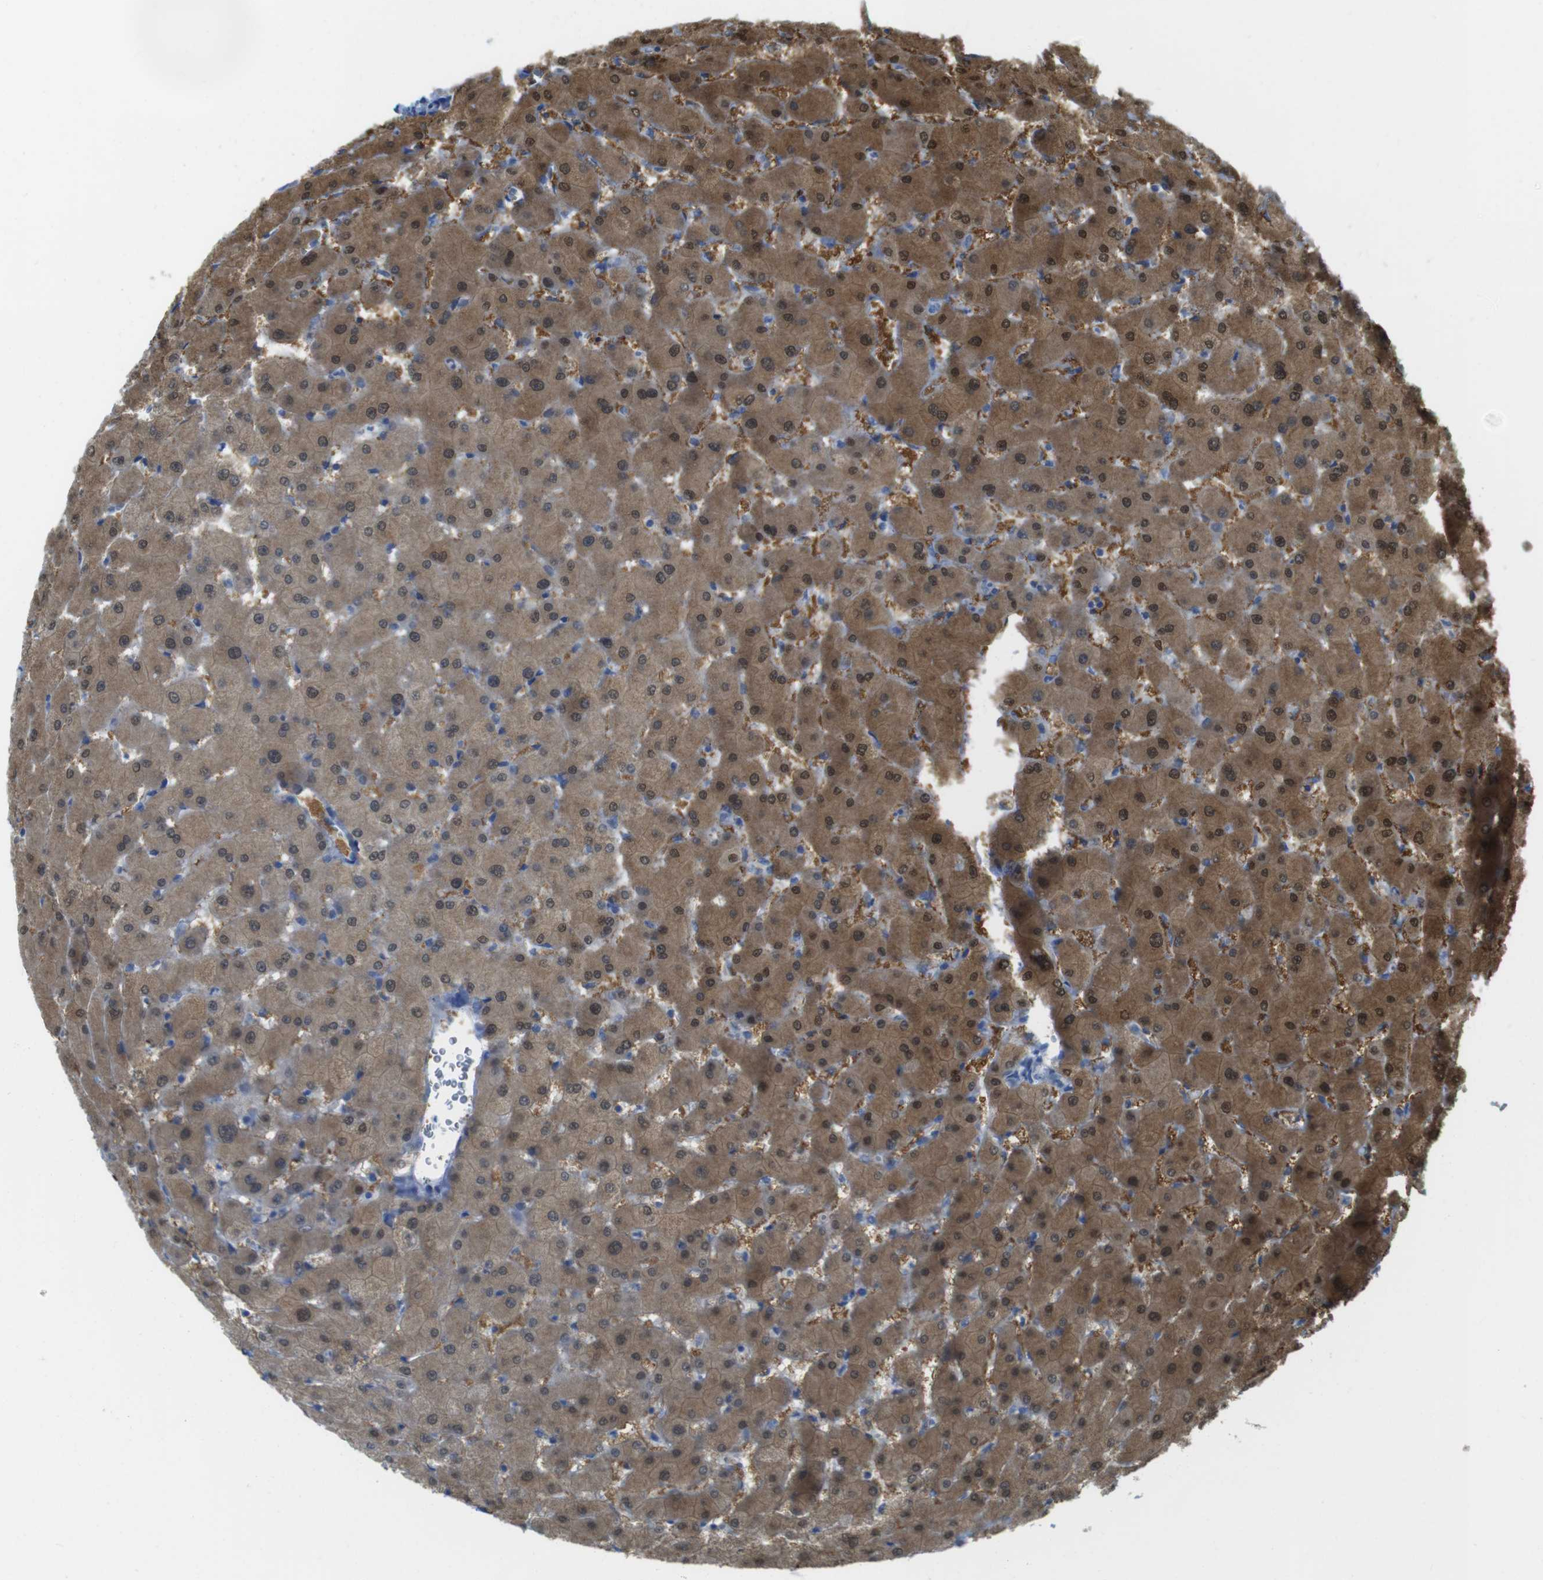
{"staining": {"intensity": "negative", "quantity": "none", "location": "none"}, "tissue": "liver", "cell_type": "Cholangiocytes", "image_type": "normal", "snomed": [{"axis": "morphology", "description": "Normal tissue, NOS"}, {"axis": "topography", "description": "Liver"}], "caption": "Immunohistochemical staining of unremarkable liver displays no significant staining in cholangiocytes.", "gene": "ASIC5", "patient": {"sex": "female", "age": 63}}